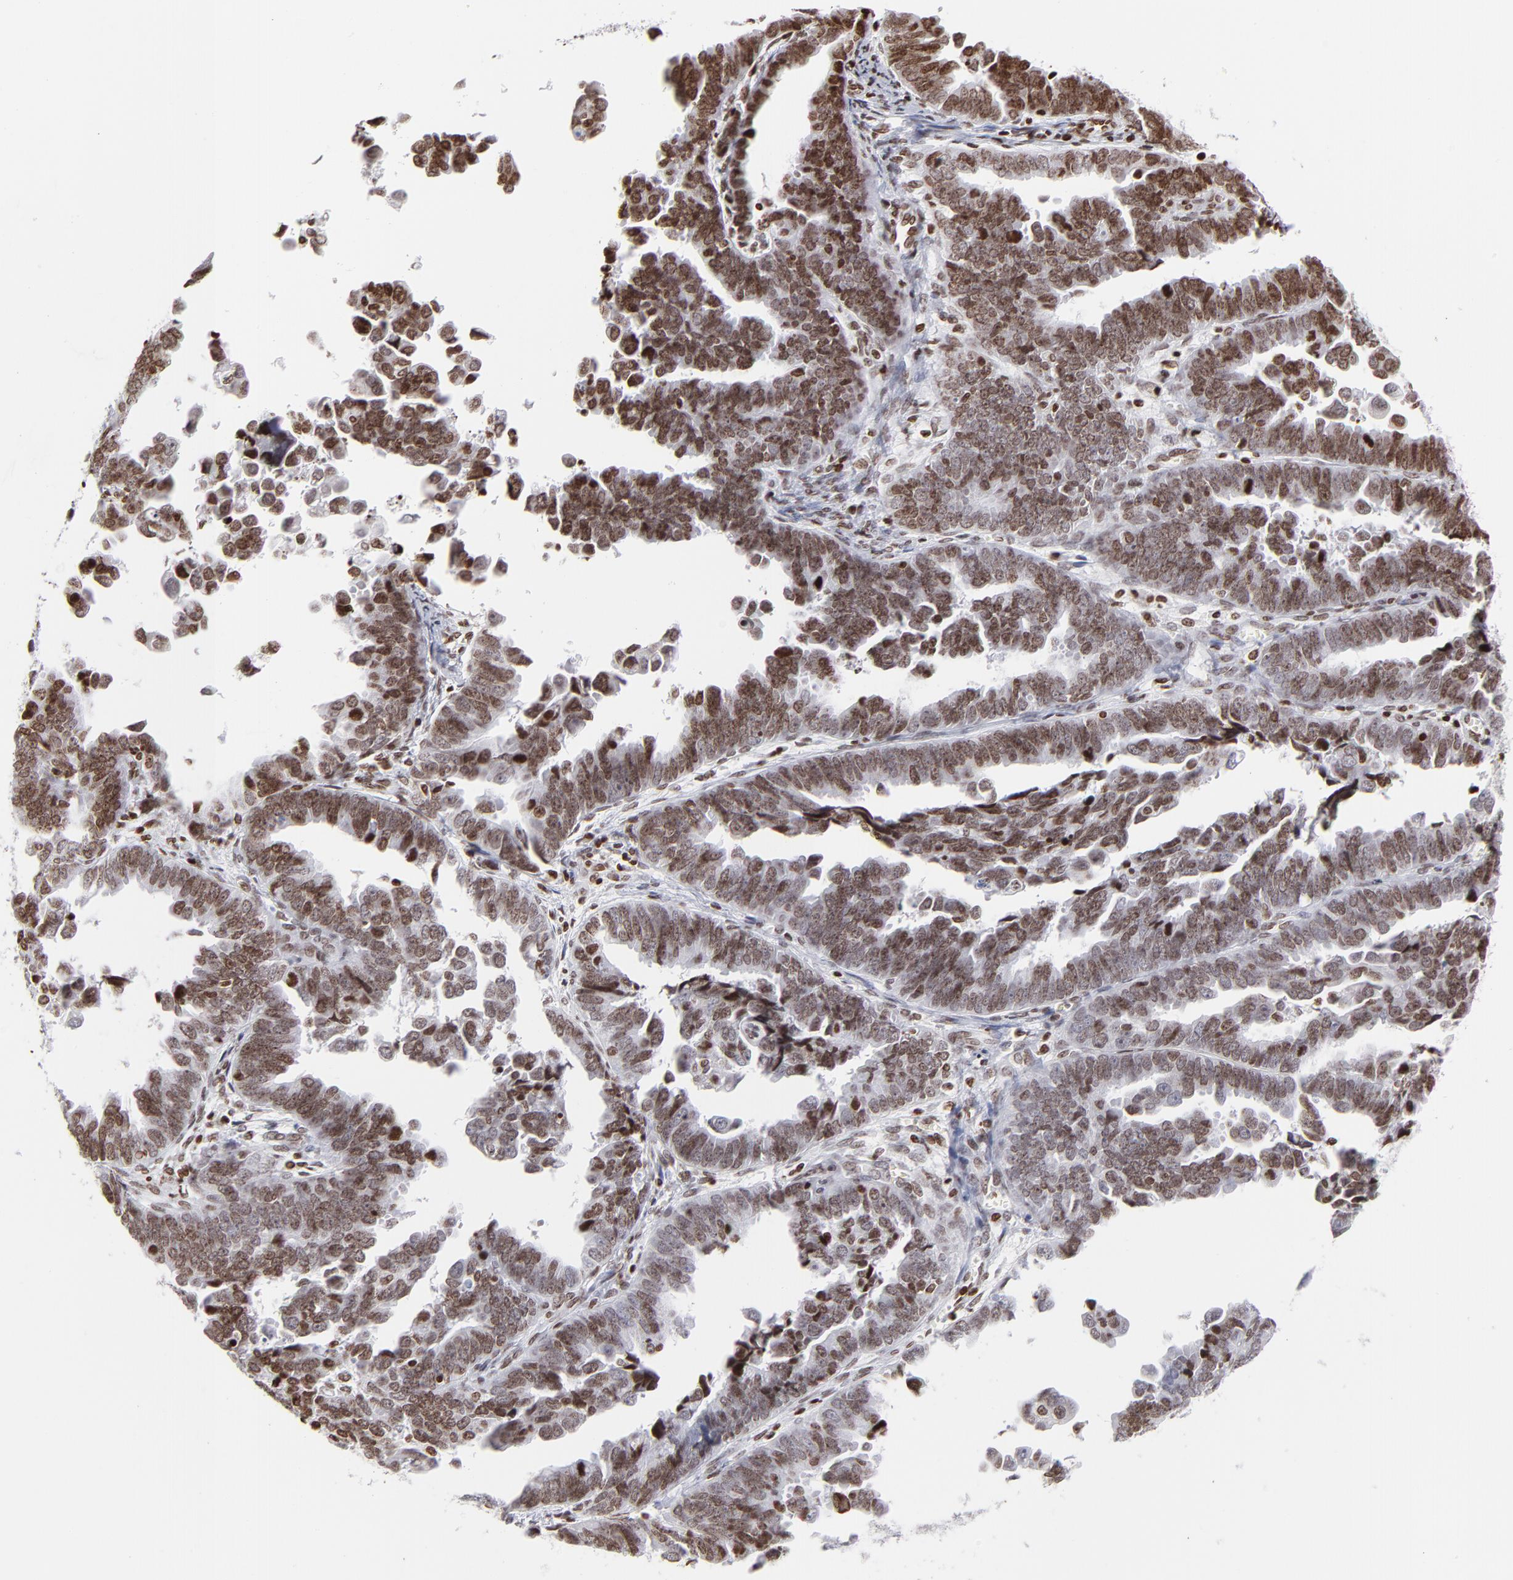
{"staining": {"intensity": "moderate", "quantity": ">75%", "location": "nuclear"}, "tissue": "endometrial cancer", "cell_type": "Tumor cells", "image_type": "cancer", "snomed": [{"axis": "morphology", "description": "Adenocarcinoma, NOS"}, {"axis": "topography", "description": "Endometrium"}], "caption": "Protein expression by IHC demonstrates moderate nuclear expression in about >75% of tumor cells in adenocarcinoma (endometrial).", "gene": "RTL4", "patient": {"sex": "female", "age": 75}}